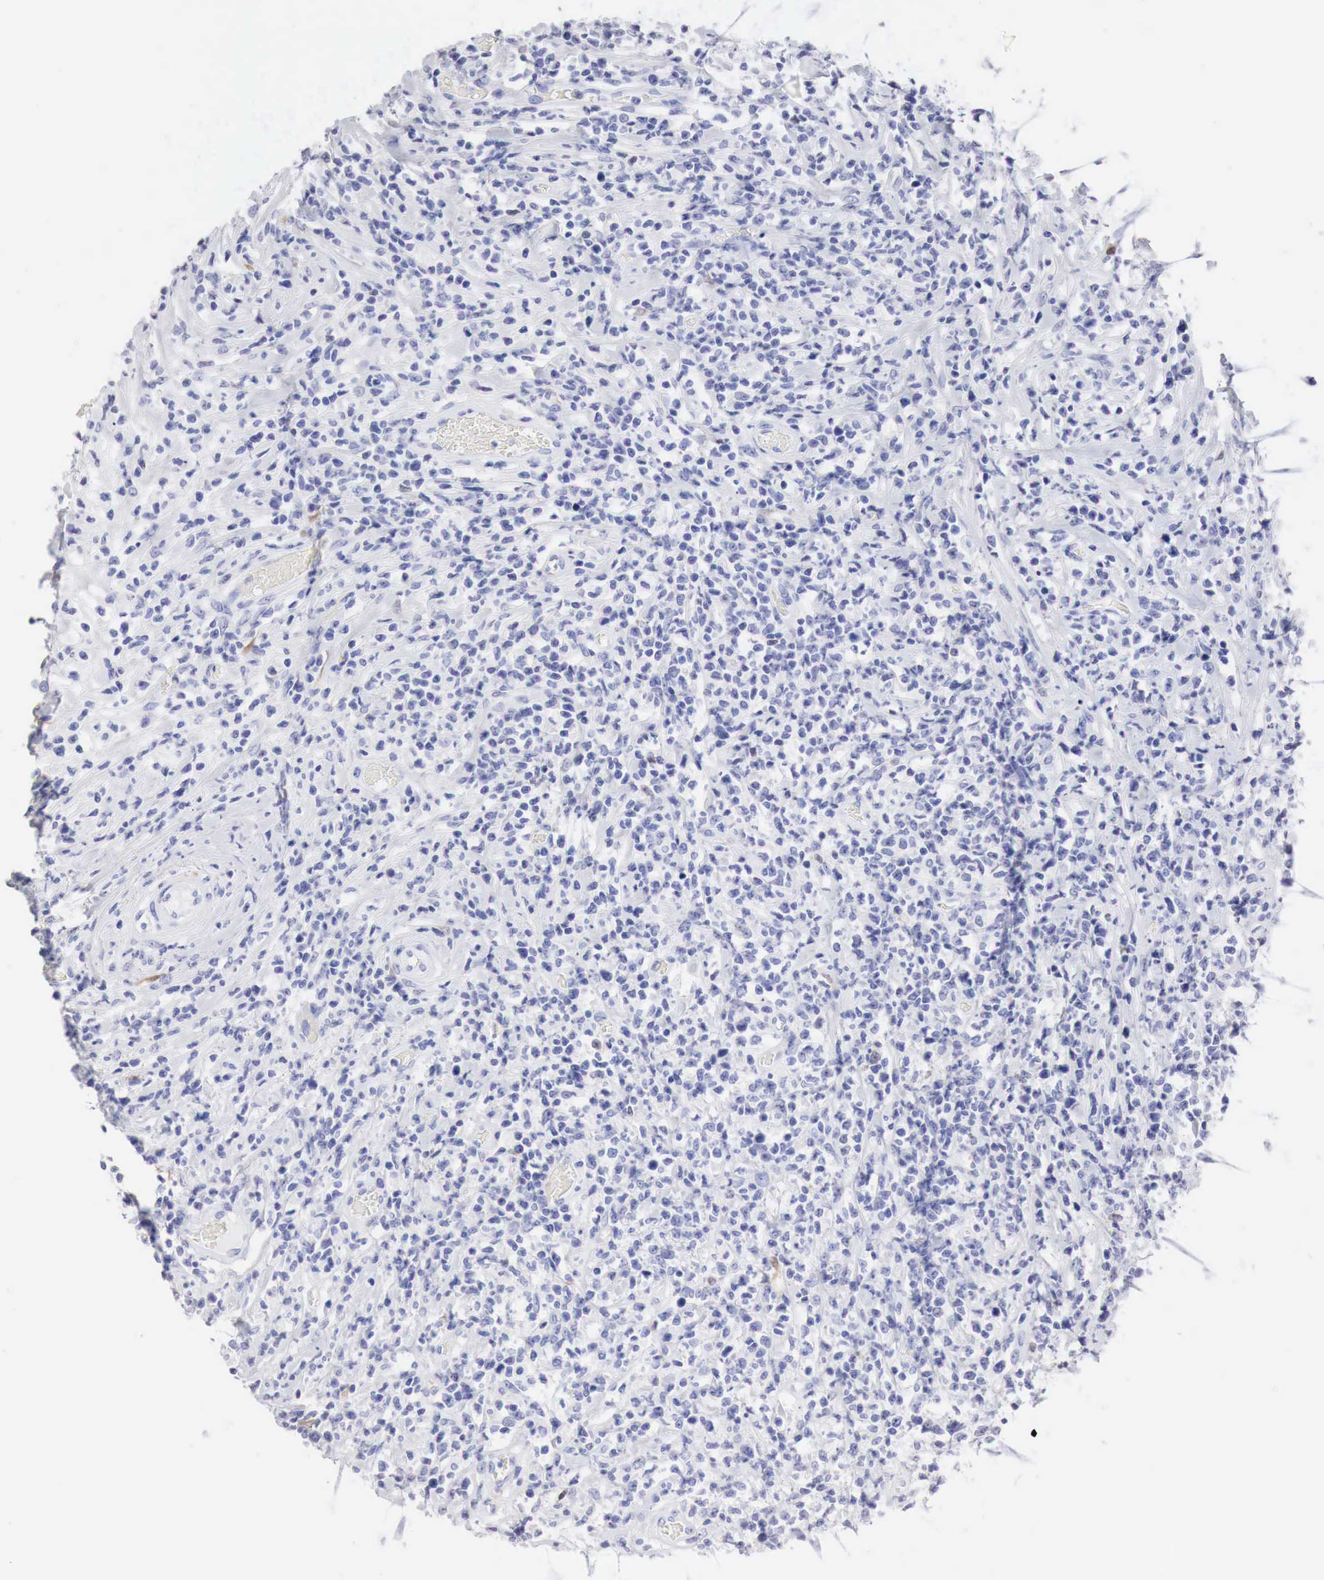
{"staining": {"intensity": "negative", "quantity": "none", "location": "none"}, "tissue": "lymphoma", "cell_type": "Tumor cells", "image_type": "cancer", "snomed": [{"axis": "morphology", "description": "Malignant lymphoma, non-Hodgkin's type, High grade"}, {"axis": "topography", "description": "Colon"}], "caption": "Immunohistochemistry histopathology image of human lymphoma stained for a protein (brown), which shows no staining in tumor cells.", "gene": "CDKN2A", "patient": {"sex": "male", "age": 82}}